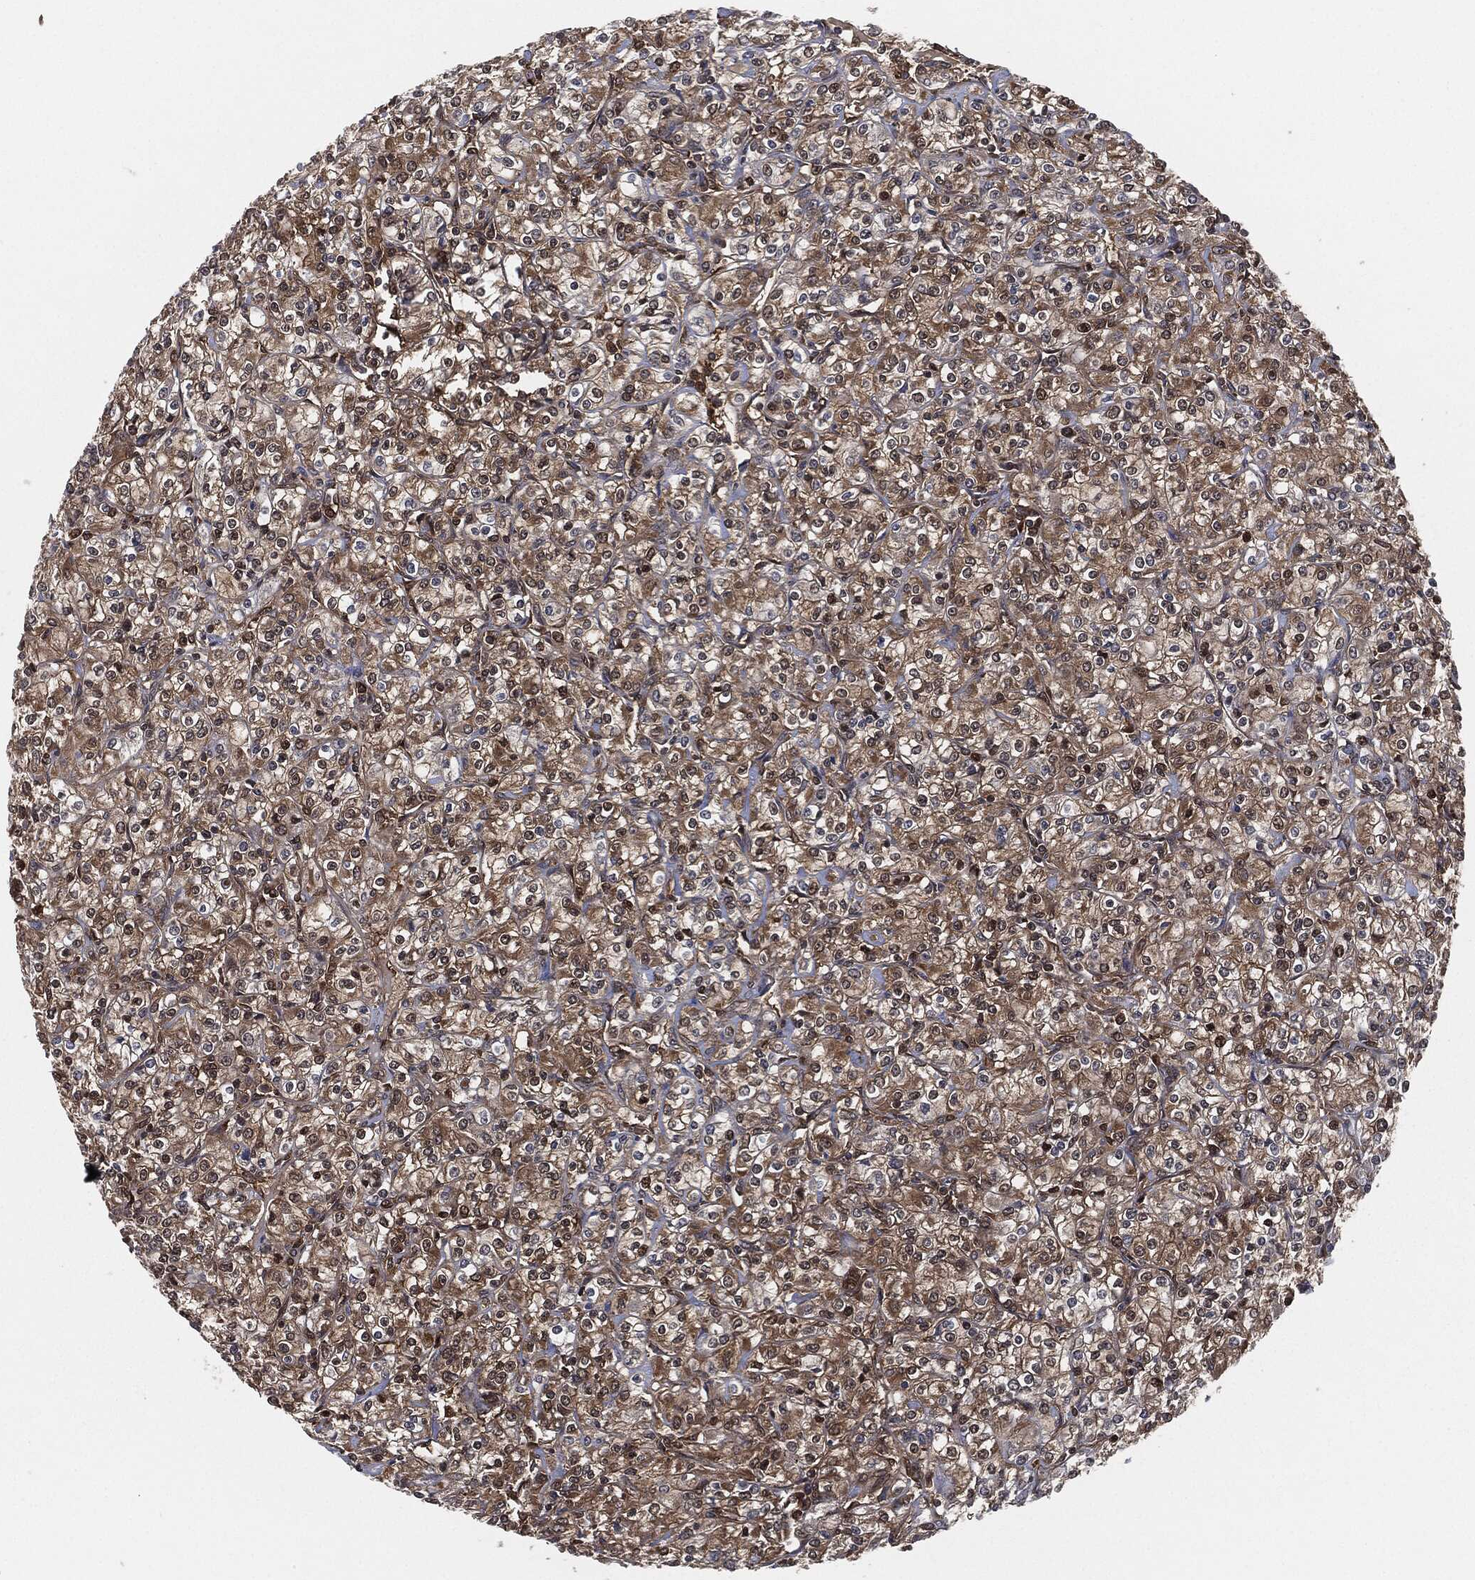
{"staining": {"intensity": "moderate", "quantity": "25%-75%", "location": "cytoplasmic/membranous"}, "tissue": "renal cancer", "cell_type": "Tumor cells", "image_type": "cancer", "snomed": [{"axis": "morphology", "description": "Adenocarcinoma, NOS"}, {"axis": "topography", "description": "Kidney"}], "caption": "The immunohistochemical stain labels moderate cytoplasmic/membranous staining in tumor cells of adenocarcinoma (renal) tissue.", "gene": "CAPRIN2", "patient": {"sex": "male", "age": 77}}